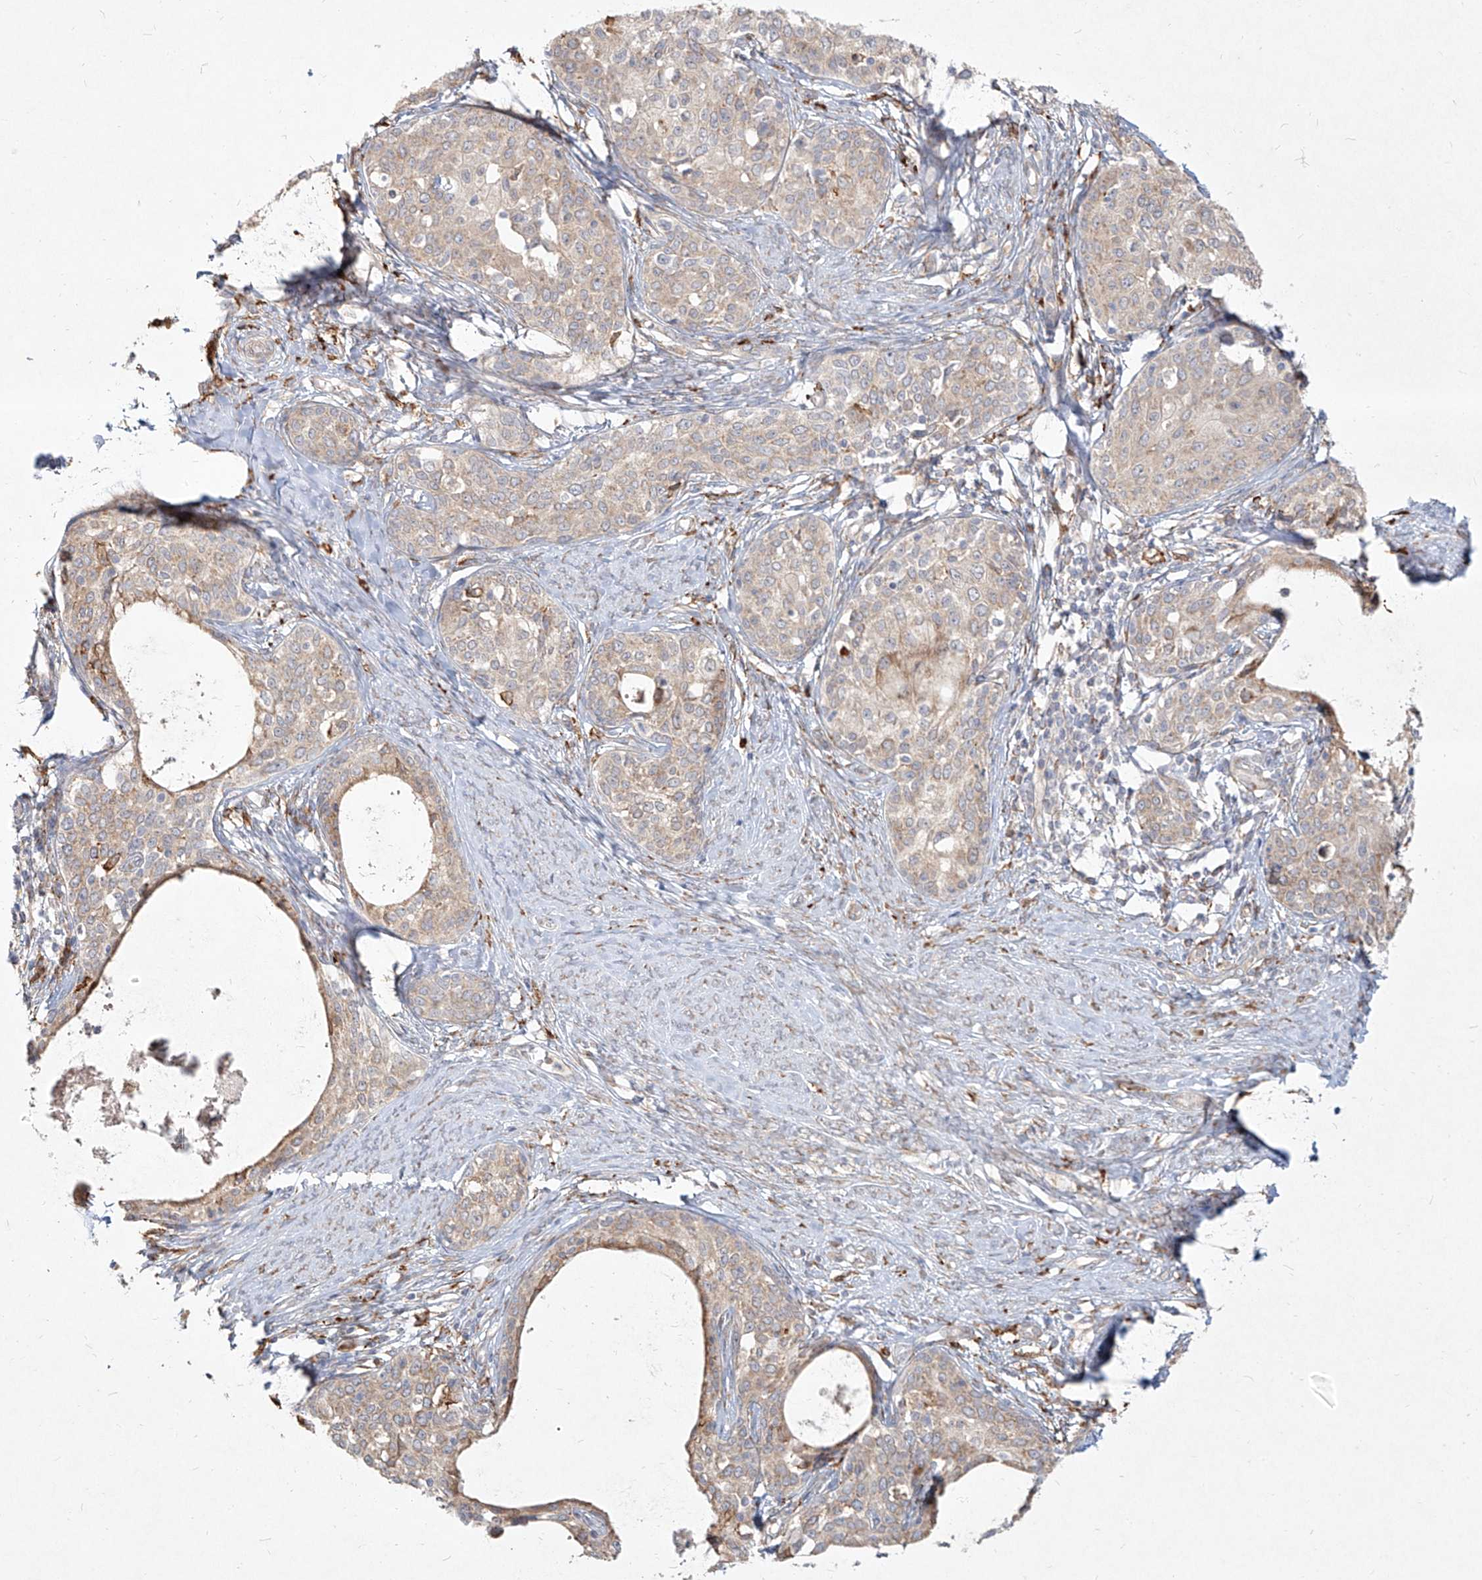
{"staining": {"intensity": "negative", "quantity": "none", "location": "none"}, "tissue": "cervical cancer", "cell_type": "Tumor cells", "image_type": "cancer", "snomed": [{"axis": "morphology", "description": "Squamous cell carcinoma, NOS"}, {"axis": "morphology", "description": "Adenocarcinoma, NOS"}, {"axis": "topography", "description": "Cervix"}], "caption": "IHC photomicrograph of neoplastic tissue: human cervical cancer stained with DAB shows no significant protein positivity in tumor cells.", "gene": "CD209", "patient": {"sex": "female", "age": 52}}